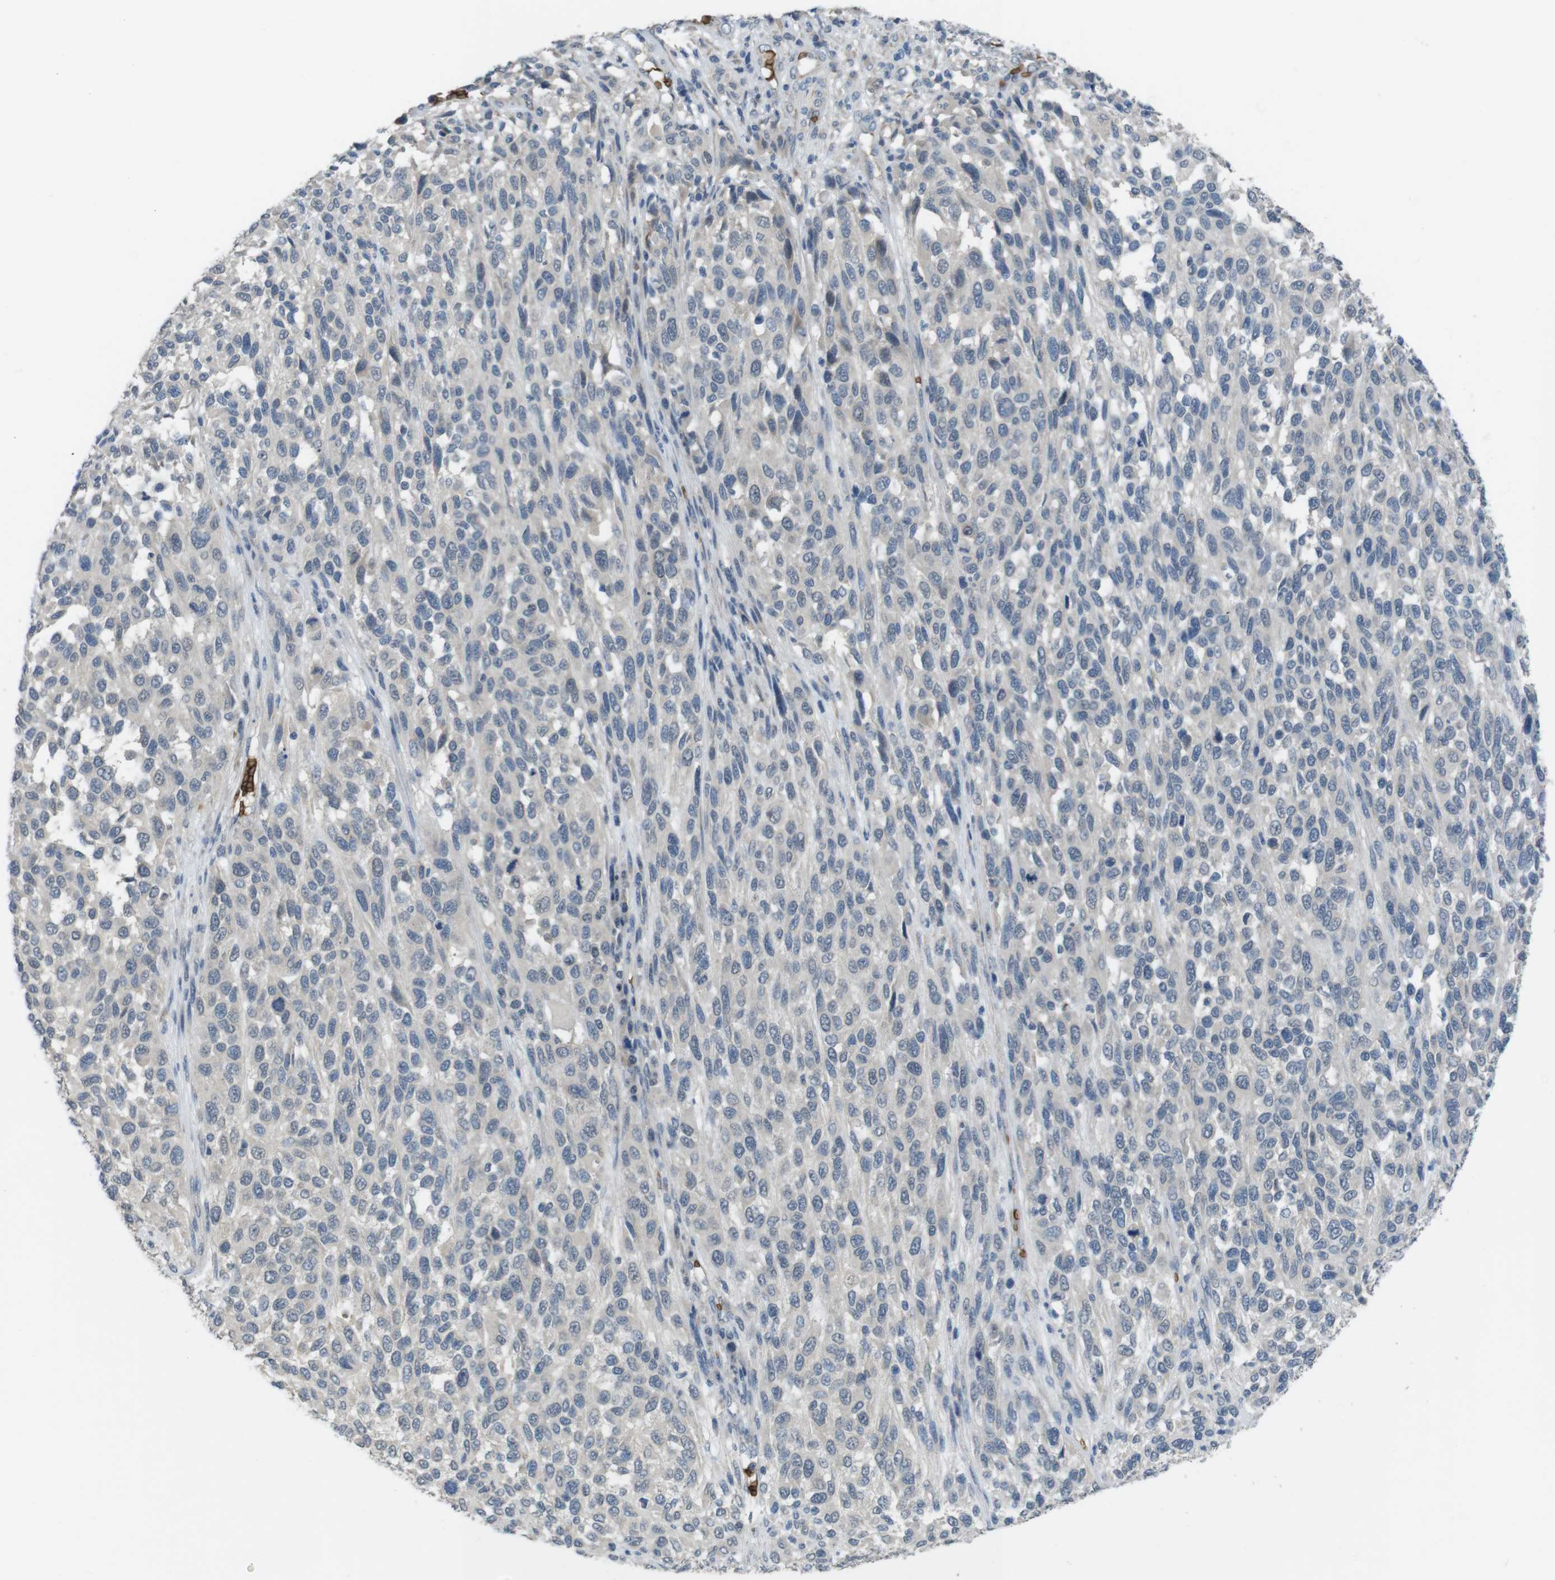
{"staining": {"intensity": "negative", "quantity": "none", "location": "none"}, "tissue": "melanoma", "cell_type": "Tumor cells", "image_type": "cancer", "snomed": [{"axis": "morphology", "description": "Malignant melanoma, Metastatic site"}, {"axis": "topography", "description": "Lymph node"}], "caption": "Human melanoma stained for a protein using immunohistochemistry exhibits no staining in tumor cells.", "gene": "GYPA", "patient": {"sex": "male", "age": 61}}